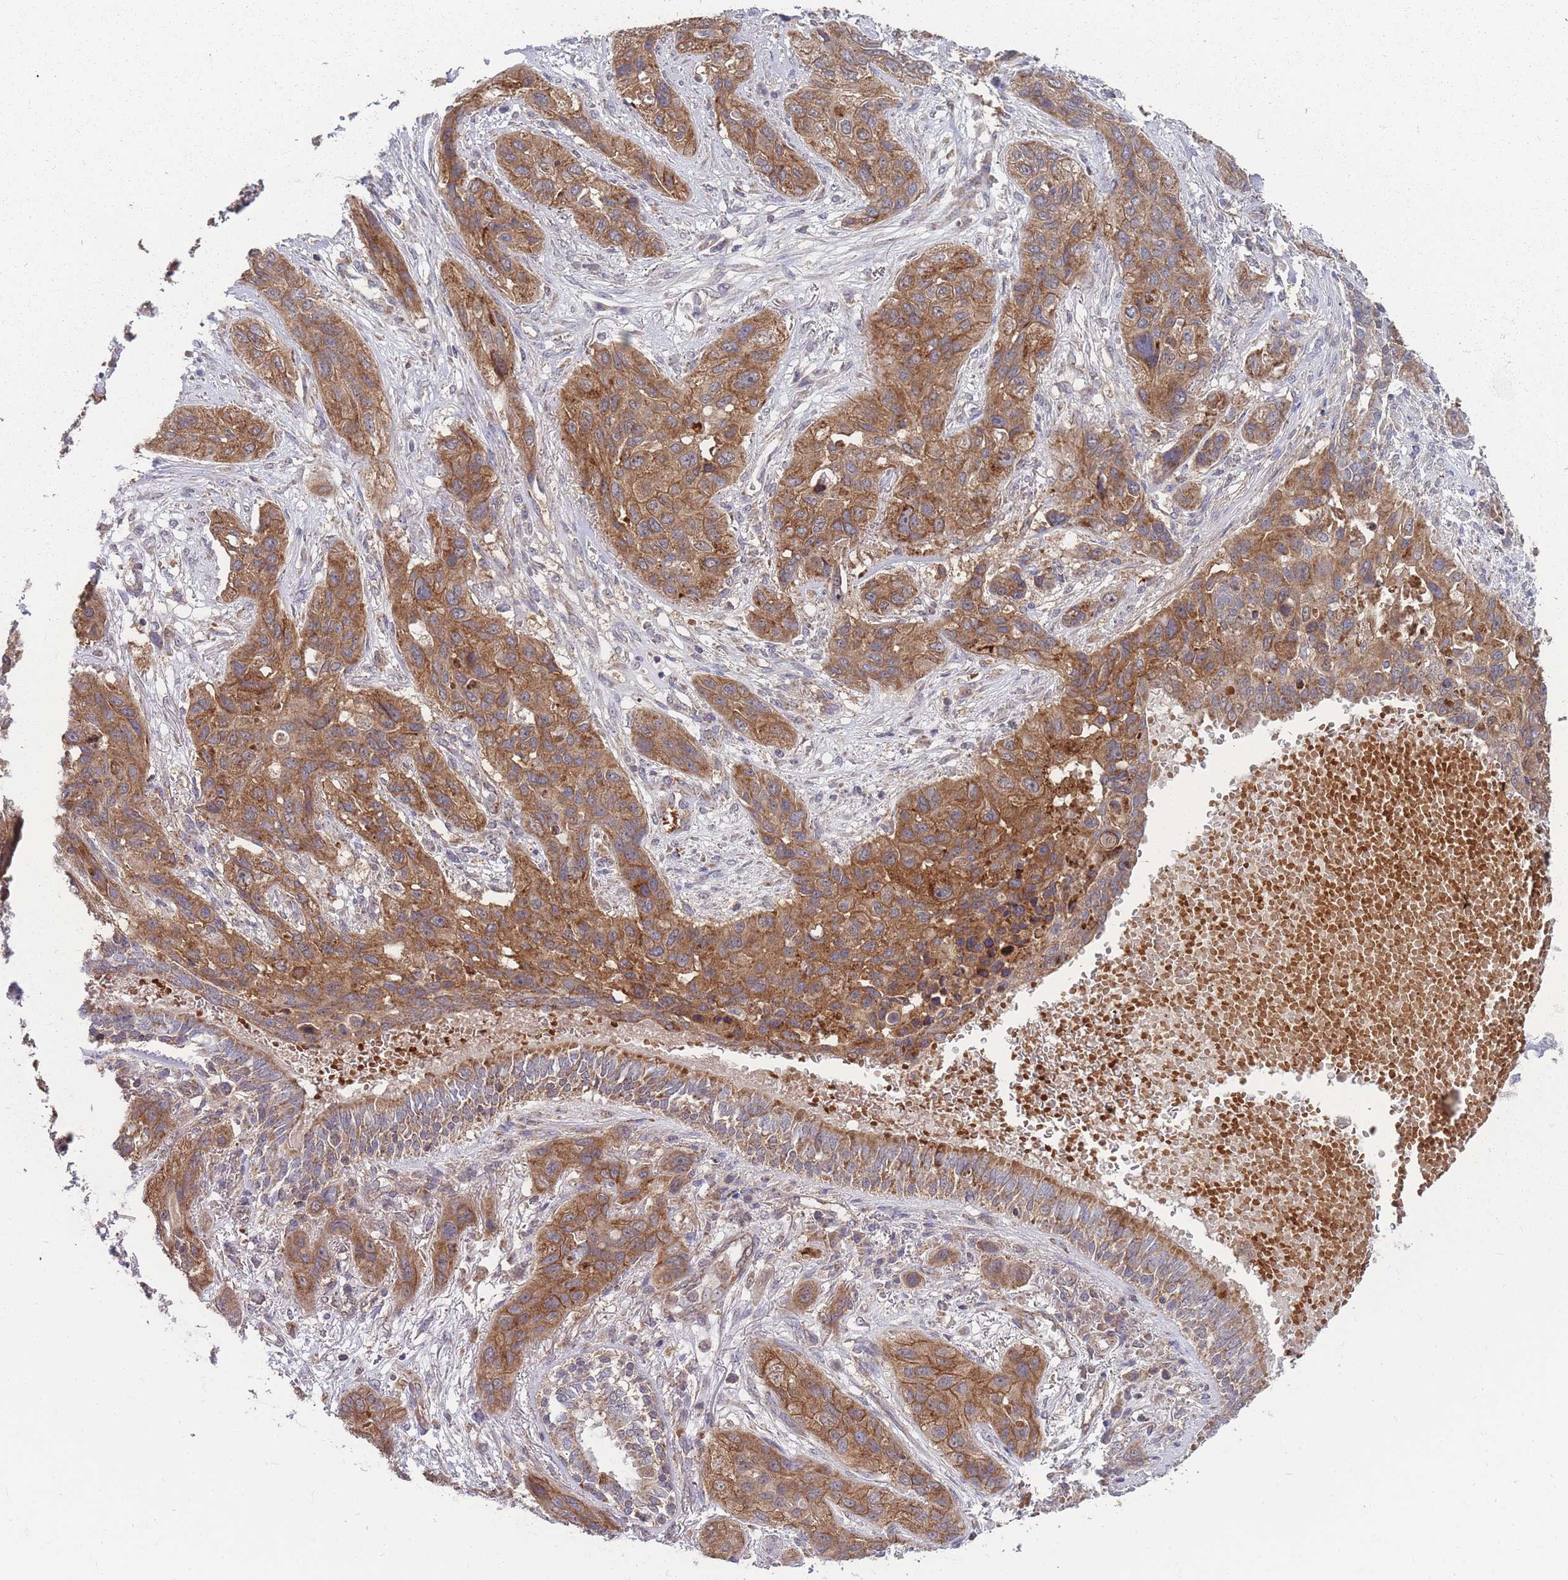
{"staining": {"intensity": "moderate", "quantity": ">75%", "location": "cytoplasmic/membranous"}, "tissue": "lung cancer", "cell_type": "Tumor cells", "image_type": "cancer", "snomed": [{"axis": "morphology", "description": "Squamous cell carcinoma, NOS"}, {"axis": "topography", "description": "Lung"}], "caption": "Tumor cells show medium levels of moderate cytoplasmic/membranous positivity in approximately >75% of cells in lung squamous cell carcinoma.", "gene": "SLC35B4", "patient": {"sex": "female", "age": 70}}